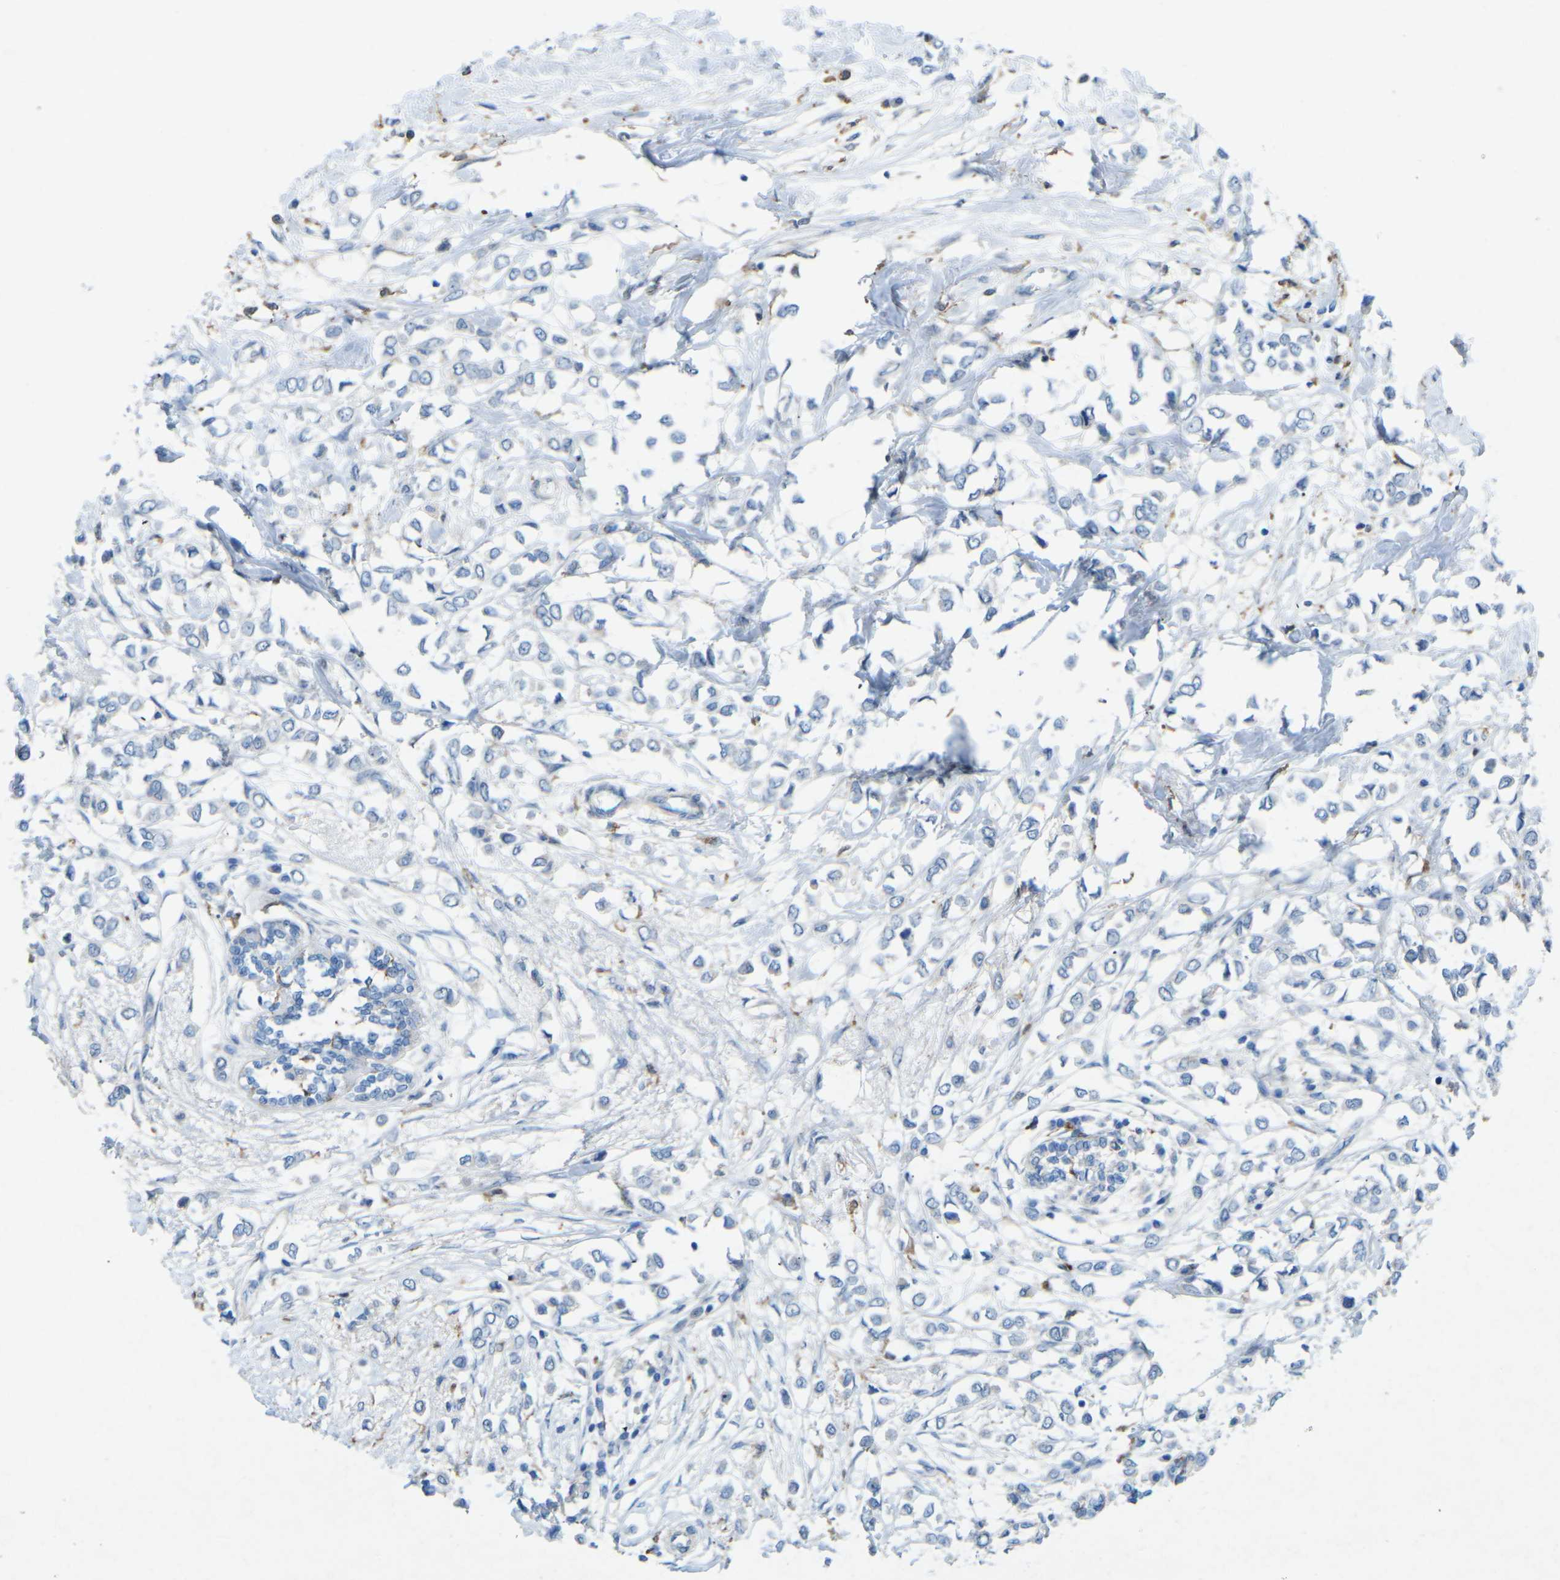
{"staining": {"intensity": "negative", "quantity": "none", "location": "none"}, "tissue": "breast cancer", "cell_type": "Tumor cells", "image_type": "cancer", "snomed": [{"axis": "morphology", "description": "Lobular carcinoma"}, {"axis": "topography", "description": "Breast"}], "caption": "A high-resolution image shows IHC staining of breast cancer (lobular carcinoma), which reveals no significant staining in tumor cells.", "gene": "STK11", "patient": {"sex": "female", "age": 51}}